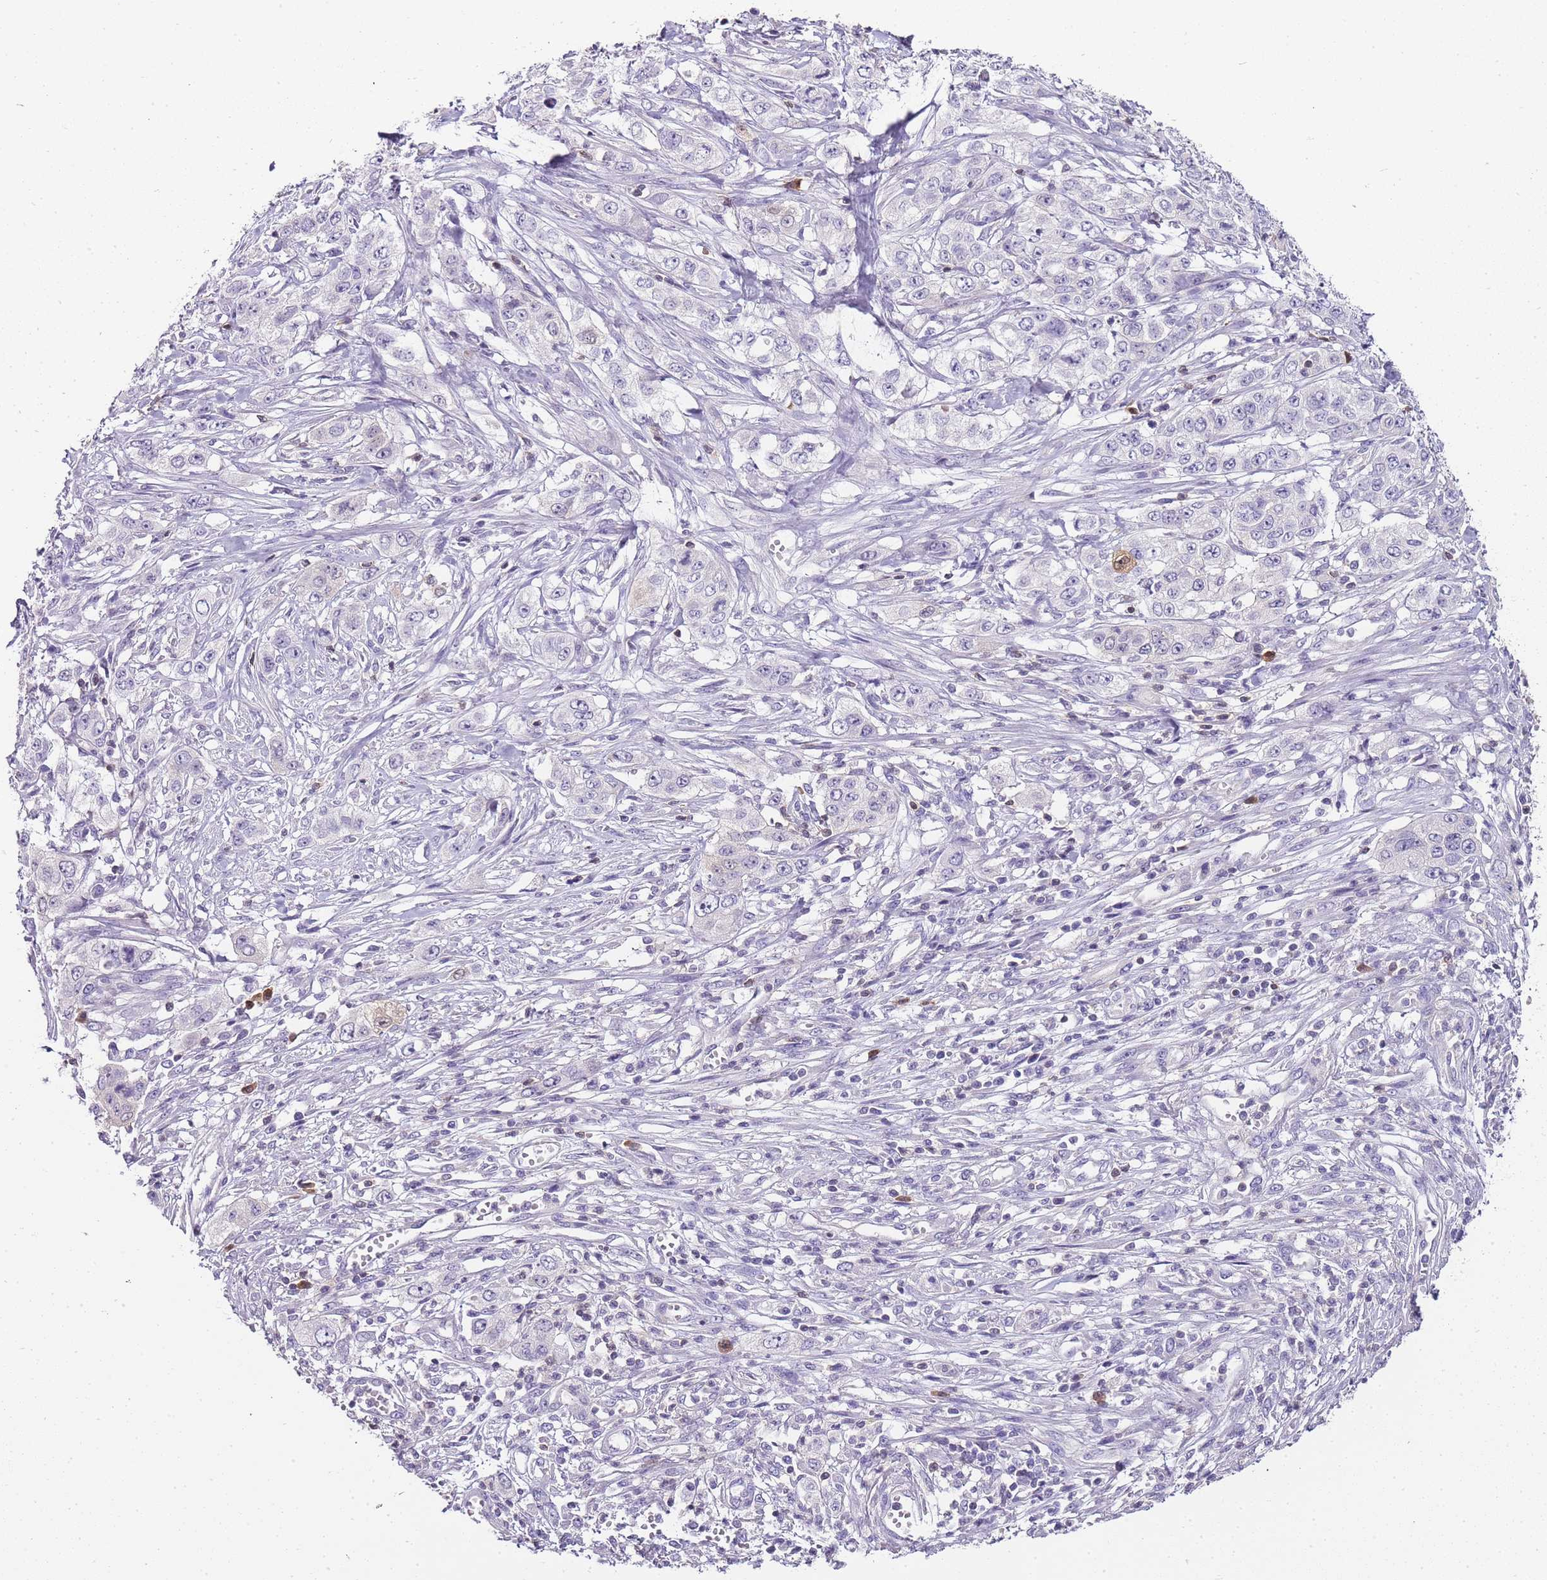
{"staining": {"intensity": "negative", "quantity": "none", "location": "none"}, "tissue": "stomach cancer", "cell_type": "Tumor cells", "image_type": "cancer", "snomed": [{"axis": "morphology", "description": "Adenocarcinoma, NOS"}, {"axis": "topography", "description": "Stomach, upper"}], "caption": "DAB immunohistochemical staining of stomach adenocarcinoma exhibits no significant positivity in tumor cells.", "gene": "ZBP1", "patient": {"sex": "male", "age": 62}}